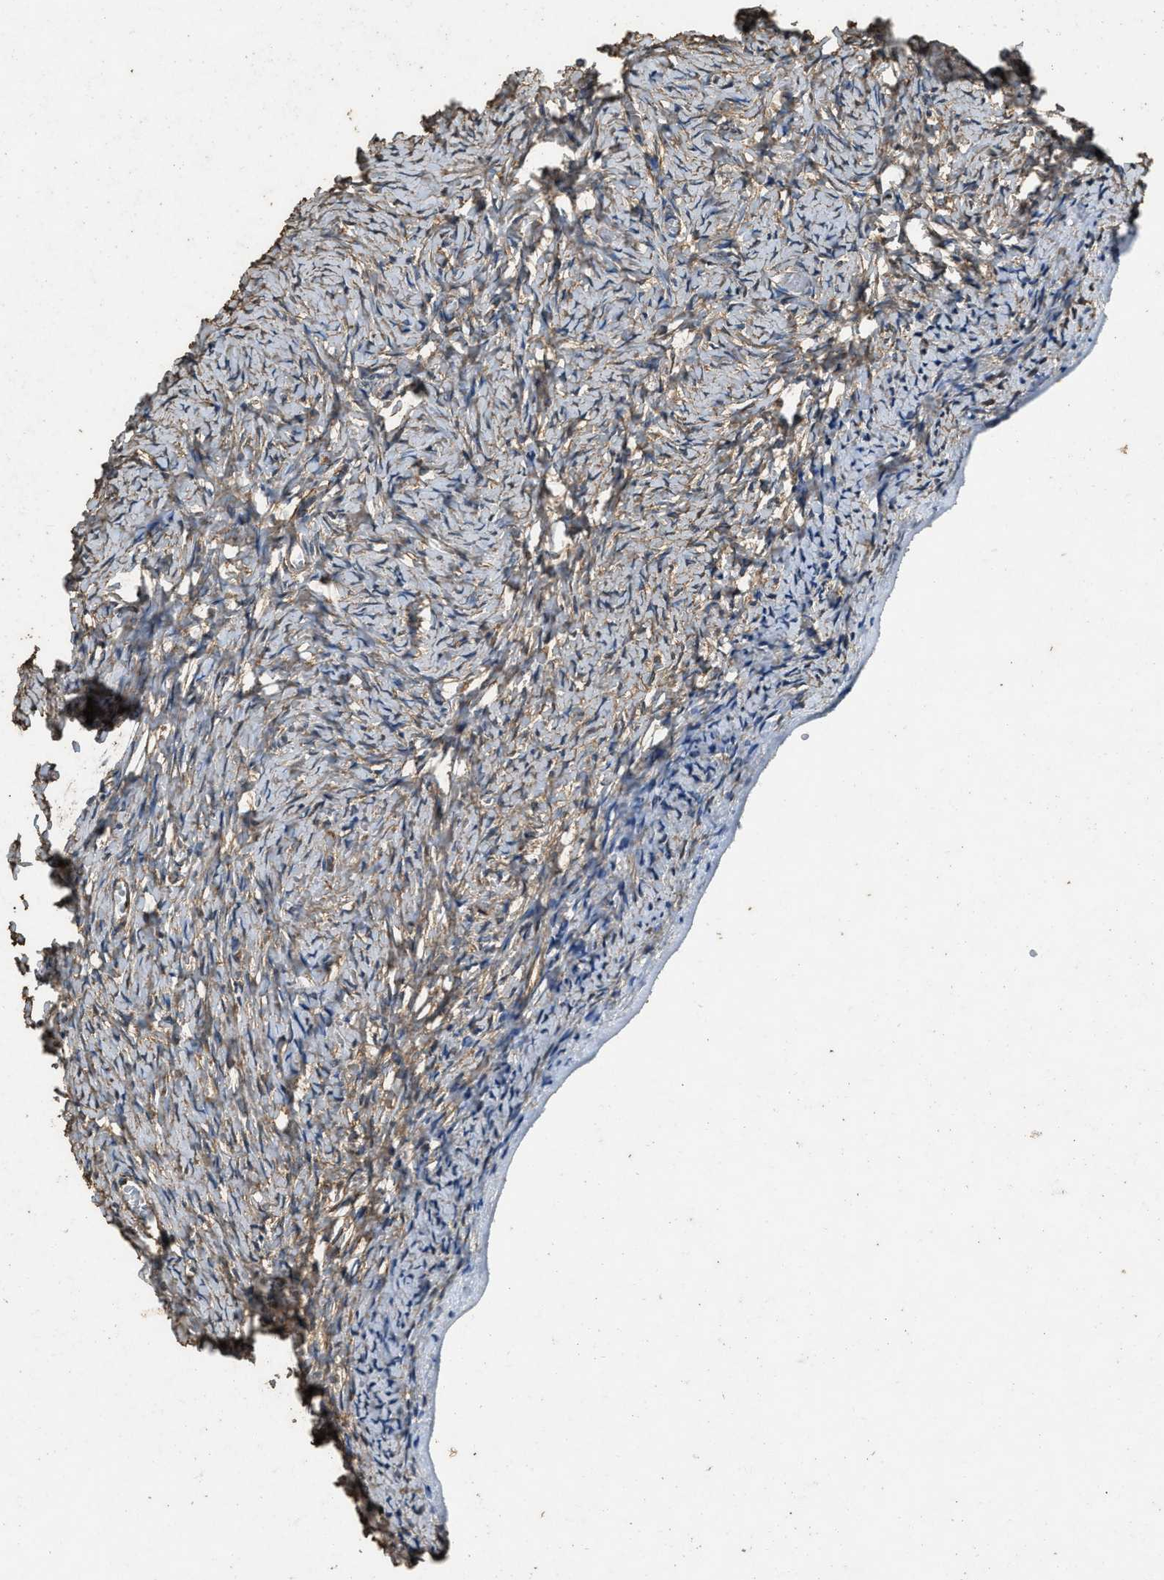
{"staining": {"intensity": "weak", "quantity": "25%-75%", "location": "cytoplasmic/membranous"}, "tissue": "ovary", "cell_type": "Follicle cells", "image_type": "normal", "snomed": [{"axis": "morphology", "description": "Normal tissue, NOS"}, {"axis": "topography", "description": "Ovary"}], "caption": "The histopathology image shows staining of benign ovary, revealing weak cytoplasmic/membranous protein staining (brown color) within follicle cells.", "gene": "MIB1", "patient": {"sex": "female", "age": 27}}